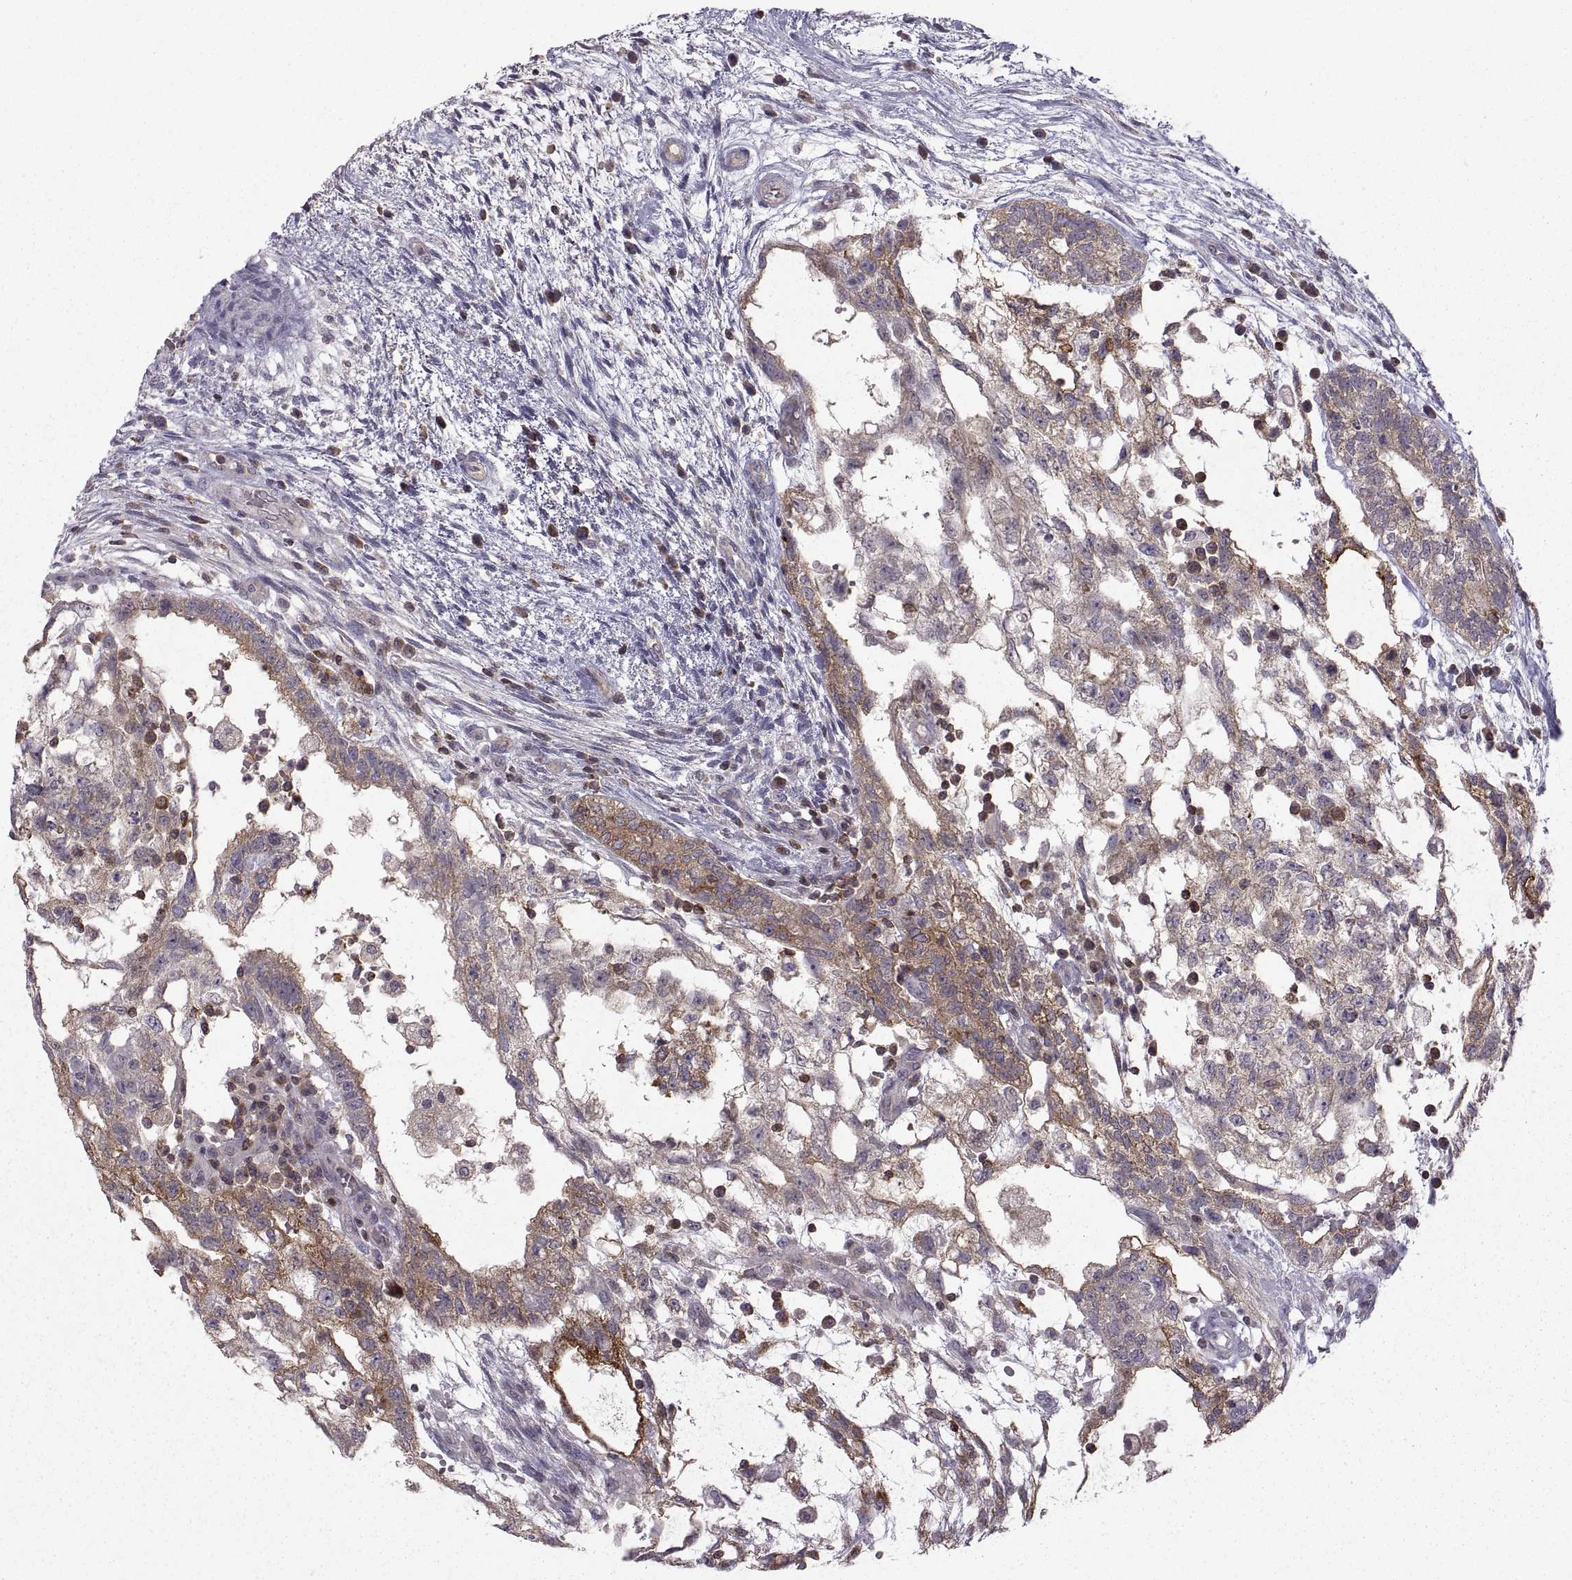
{"staining": {"intensity": "moderate", "quantity": "<25%", "location": "cytoplasmic/membranous"}, "tissue": "testis cancer", "cell_type": "Tumor cells", "image_type": "cancer", "snomed": [{"axis": "morphology", "description": "Normal tissue, NOS"}, {"axis": "morphology", "description": "Carcinoma, Embryonal, NOS"}, {"axis": "topography", "description": "Testis"}, {"axis": "topography", "description": "Epididymis"}], "caption": "Protein staining by IHC reveals moderate cytoplasmic/membranous positivity in approximately <25% of tumor cells in testis cancer (embryonal carcinoma). Nuclei are stained in blue.", "gene": "EZR", "patient": {"sex": "male", "age": 32}}